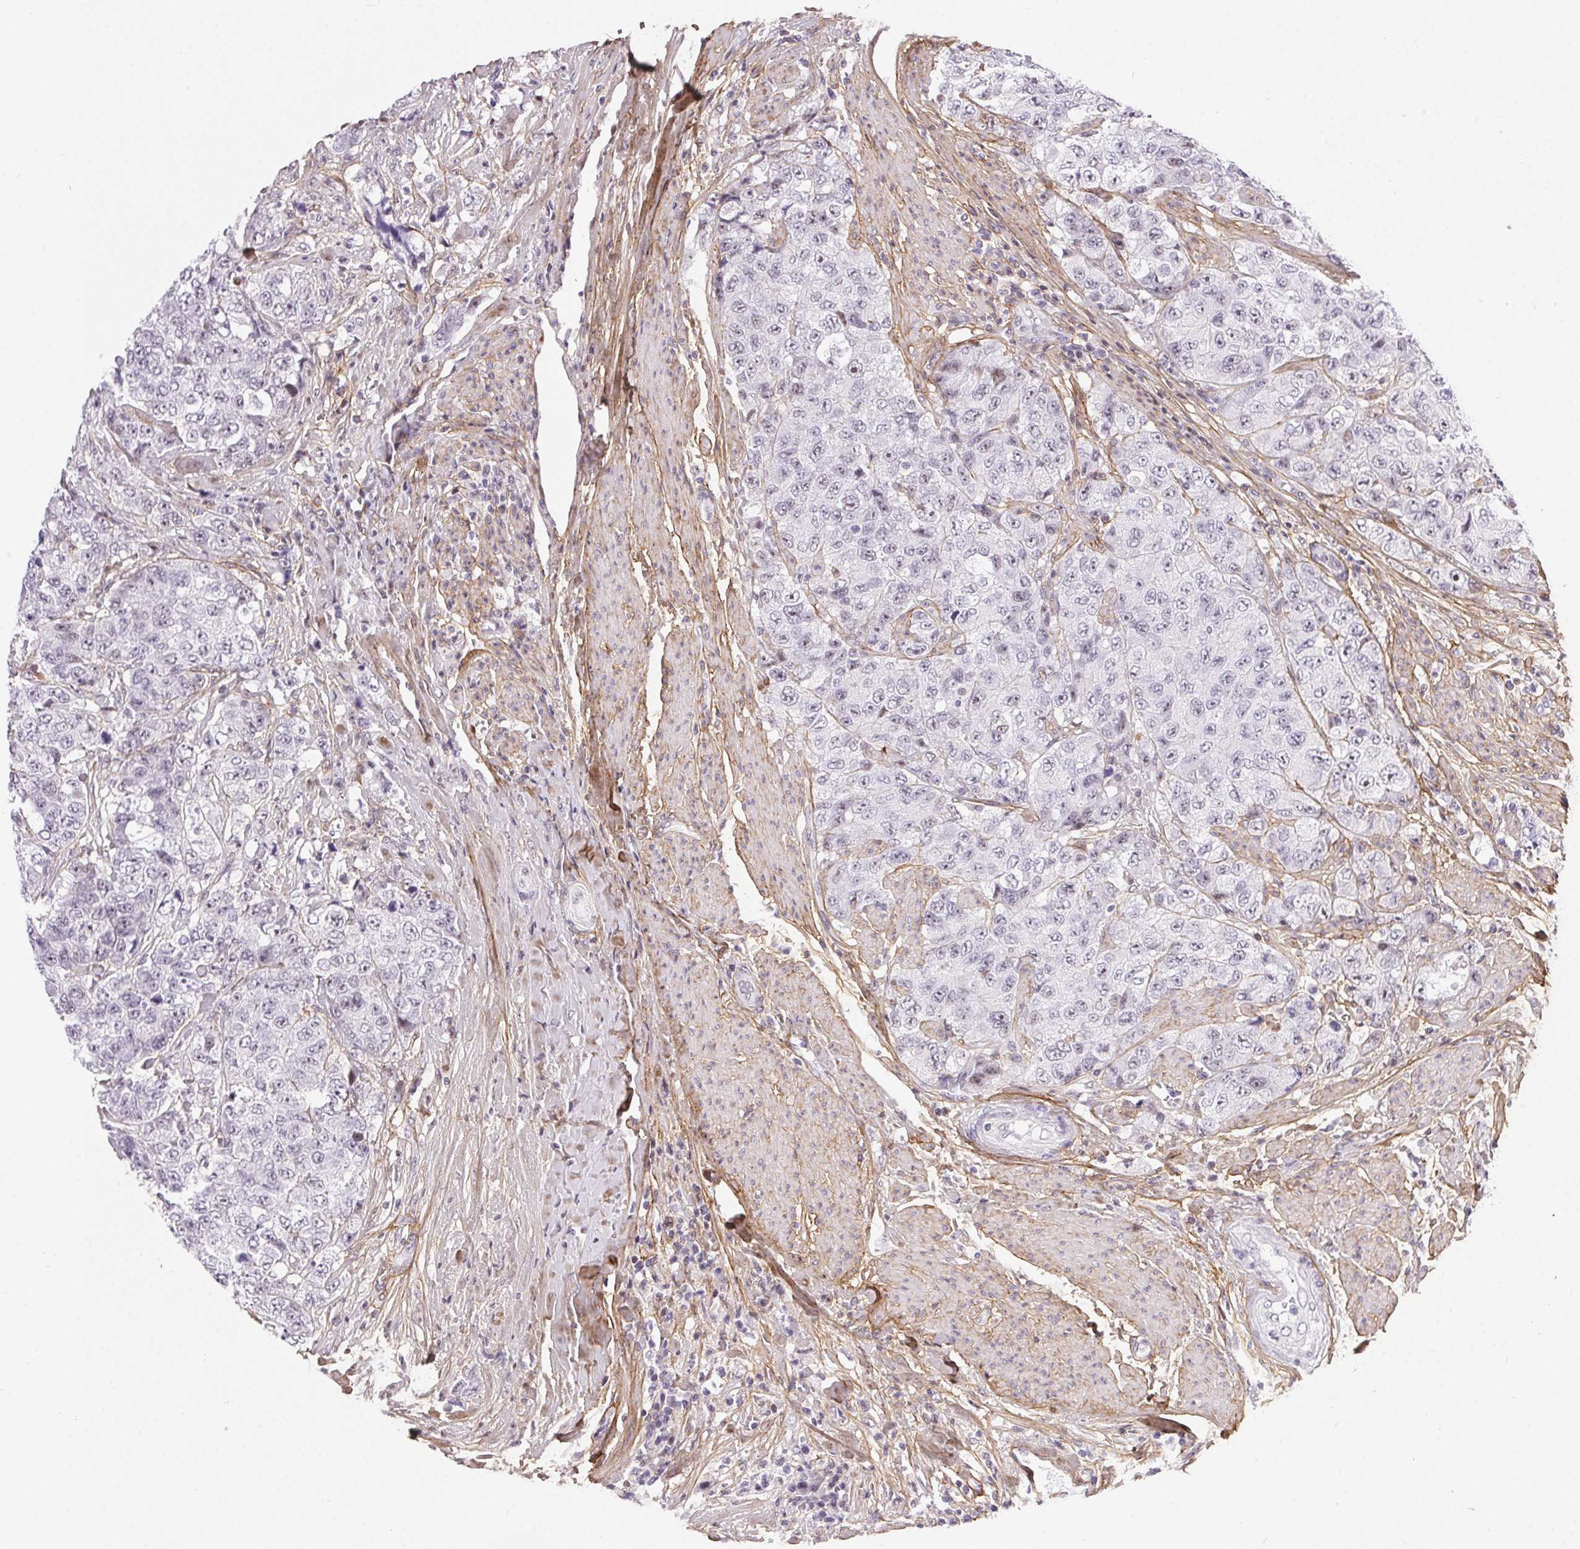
{"staining": {"intensity": "moderate", "quantity": "<25%", "location": "nuclear"}, "tissue": "urothelial cancer", "cell_type": "Tumor cells", "image_type": "cancer", "snomed": [{"axis": "morphology", "description": "Urothelial carcinoma, High grade"}, {"axis": "topography", "description": "Urinary bladder"}], "caption": "This histopathology image demonstrates IHC staining of human high-grade urothelial carcinoma, with low moderate nuclear staining in approximately <25% of tumor cells.", "gene": "PDZD2", "patient": {"sex": "female", "age": 78}}